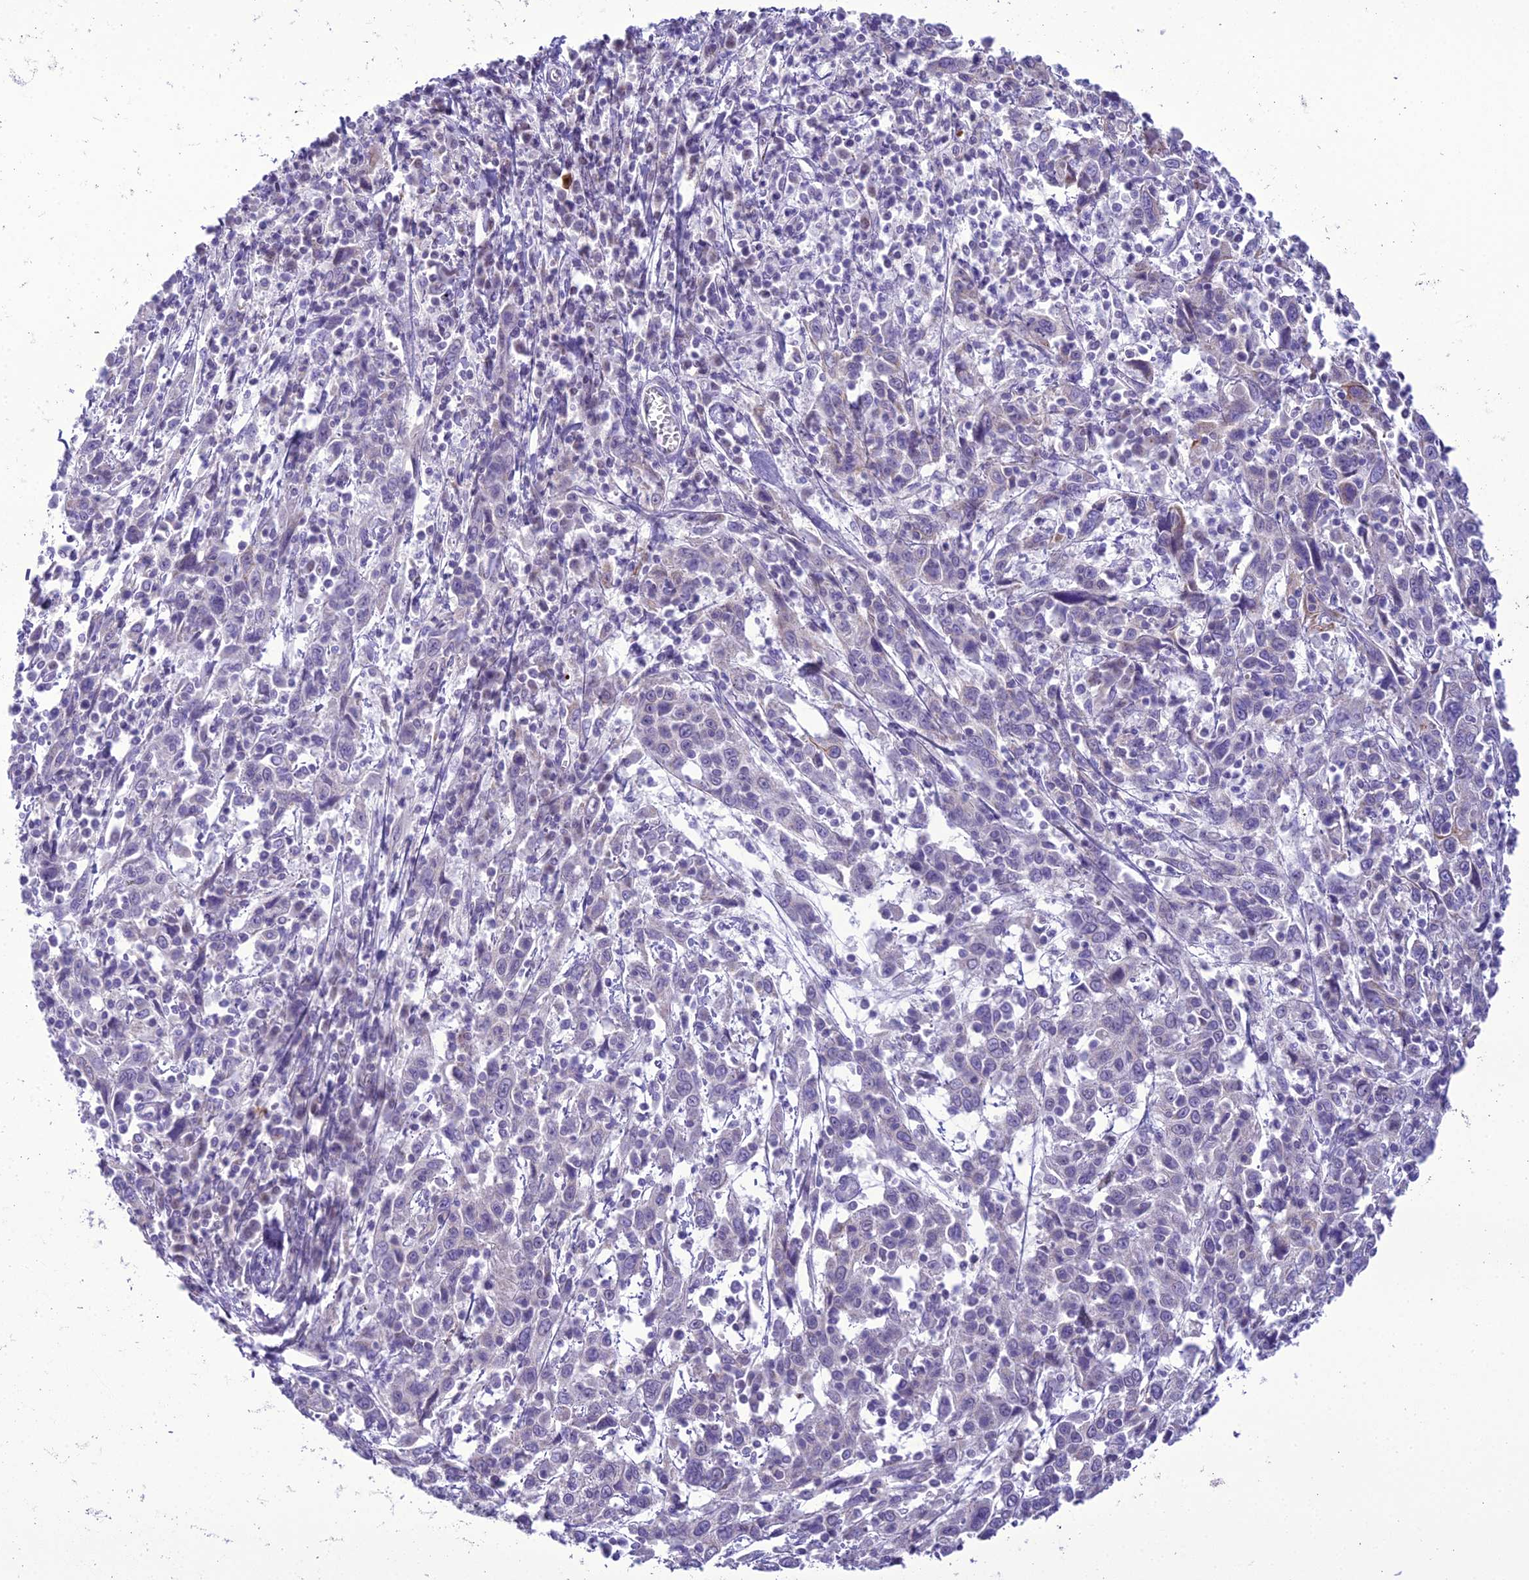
{"staining": {"intensity": "negative", "quantity": "none", "location": "none"}, "tissue": "cervical cancer", "cell_type": "Tumor cells", "image_type": "cancer", "snomed": [{"axis": "morphology", "description": "Squamous cell carcinoma, NOS"}, {"axis": "topography", "description": "Cervix"}], "caption": "High magnification brightfield microscopy of cervical cancer (squamous cell carcinoma) stained with DAB (brown) and counterstained with hematoxylin (blue): tumor cells show no significant staining.", "gene": "B9D2", "patient": {"sex": "female", "age": 46}}